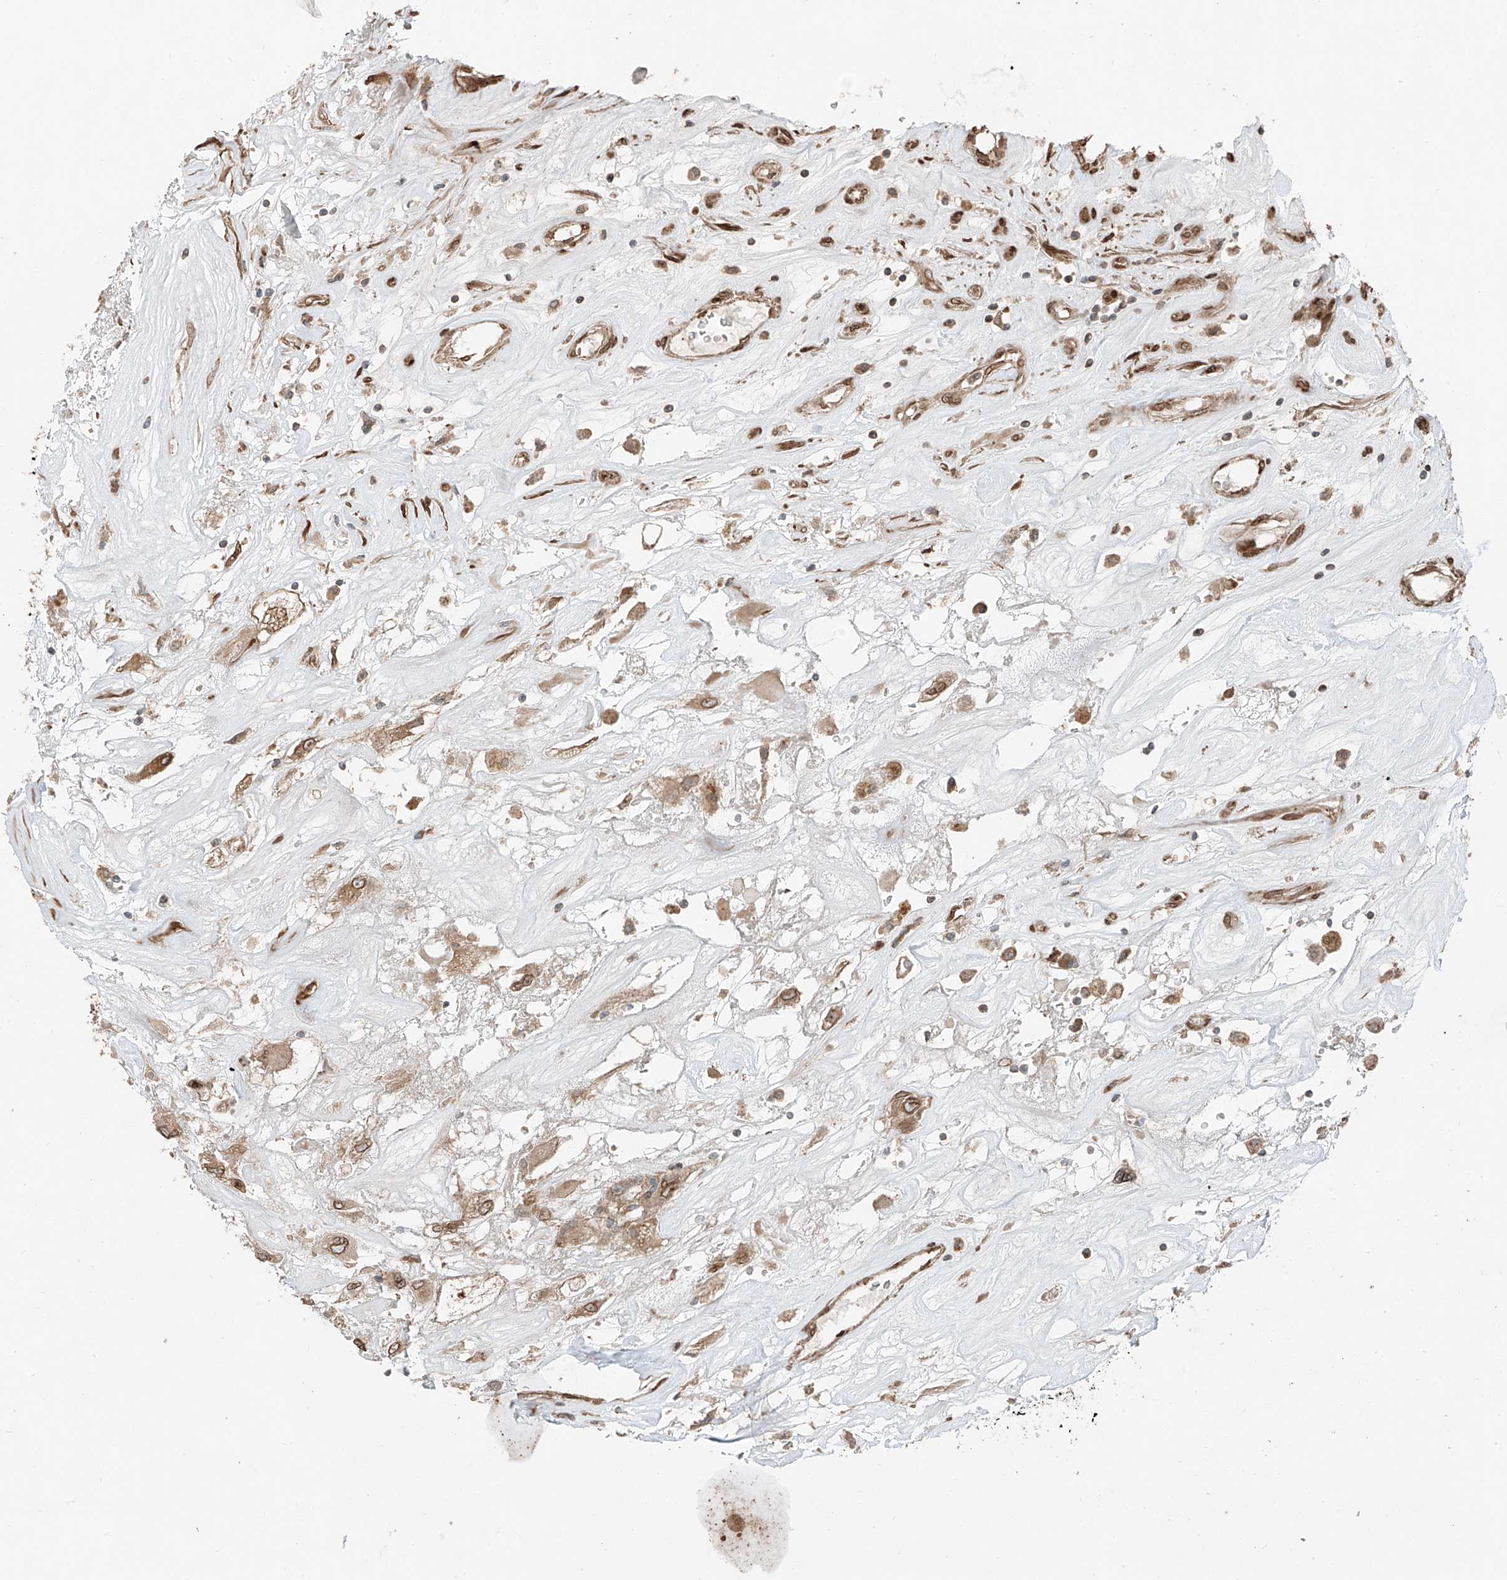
{"staining": {"intensity": "weak", "quantity": ">75%", "location": "cytoplasmic/membranous,nuclear"}, "tissue": "renal cancer", "cell_type": "Tumor cells", "image_type": "cancer", "snomed": [{"axis": "morphology", "description": "Adenocarcinoma, NOS"}, {"axis": "topography", "description": "Kidney"}], "caption": "This micrograph displays adenocarcinoma (renal) stained with immunohistochemistry (IHC) to label a protein in brown. The cytoplasmic/membranous and nuclear of tumor cells show weak positivity for the protein. Nuclei are counter-stained blue.", "gene": "CEP162", "patient": {"sex": "female", "age": 52}}